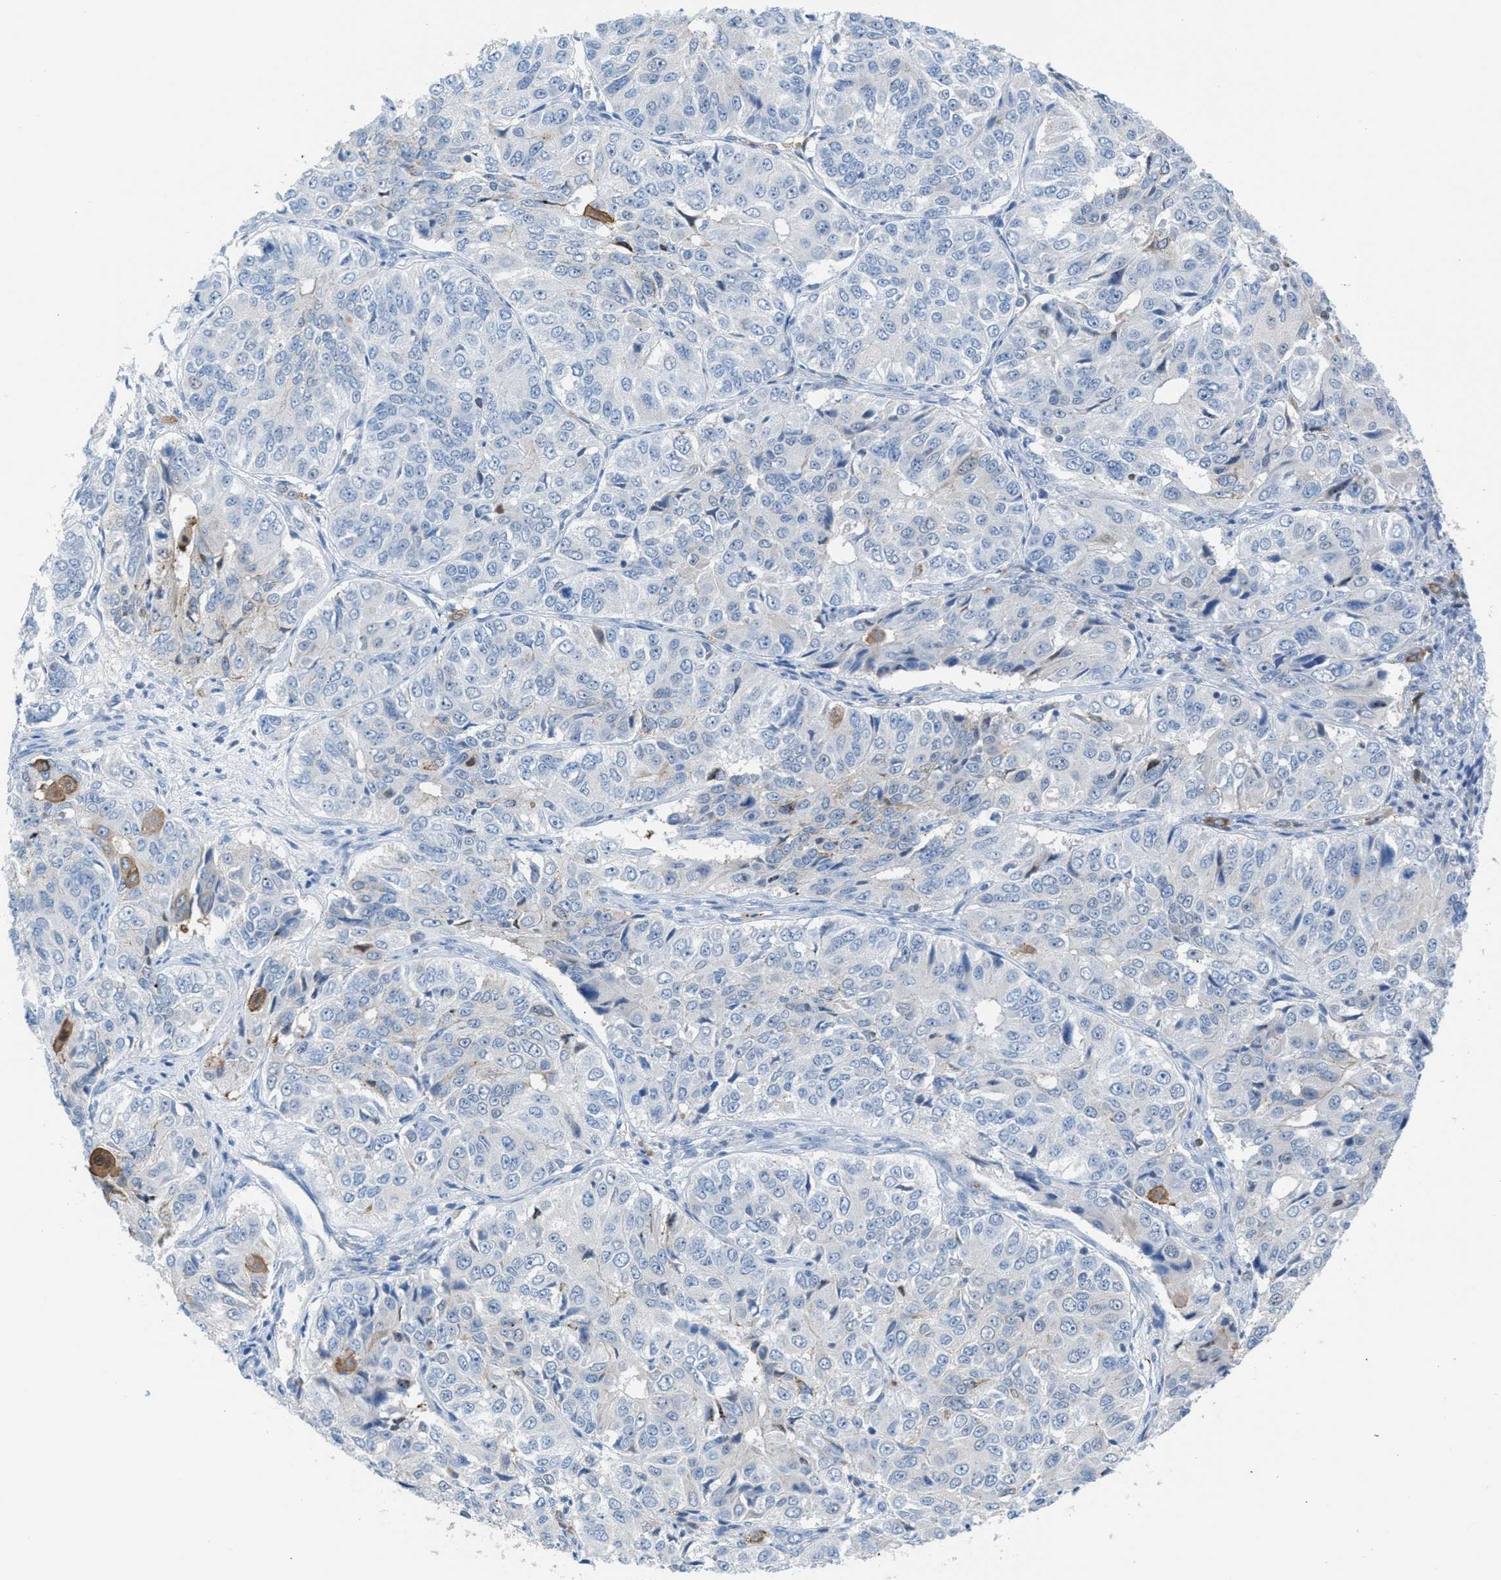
{"staining": {"intensity": "negative", "quantity": "none", "location": "none"}, "tissue": "ovarian cancer", "cell_type": "Tumor cells", "image_type": "cancer", "snomed": [{"axis": "morphology", "description": "Carcinoma, endometroid"}, {"axis": "topography", "description": "Ovary"}], "caption": "This is an immunohistochemistry (IHC) image of human ovarian cancer (endometroid carcinoma). There is no staining in tumor cells.", "gene": "PPM1D", "patient": {"sex": "female", "age": 51}}